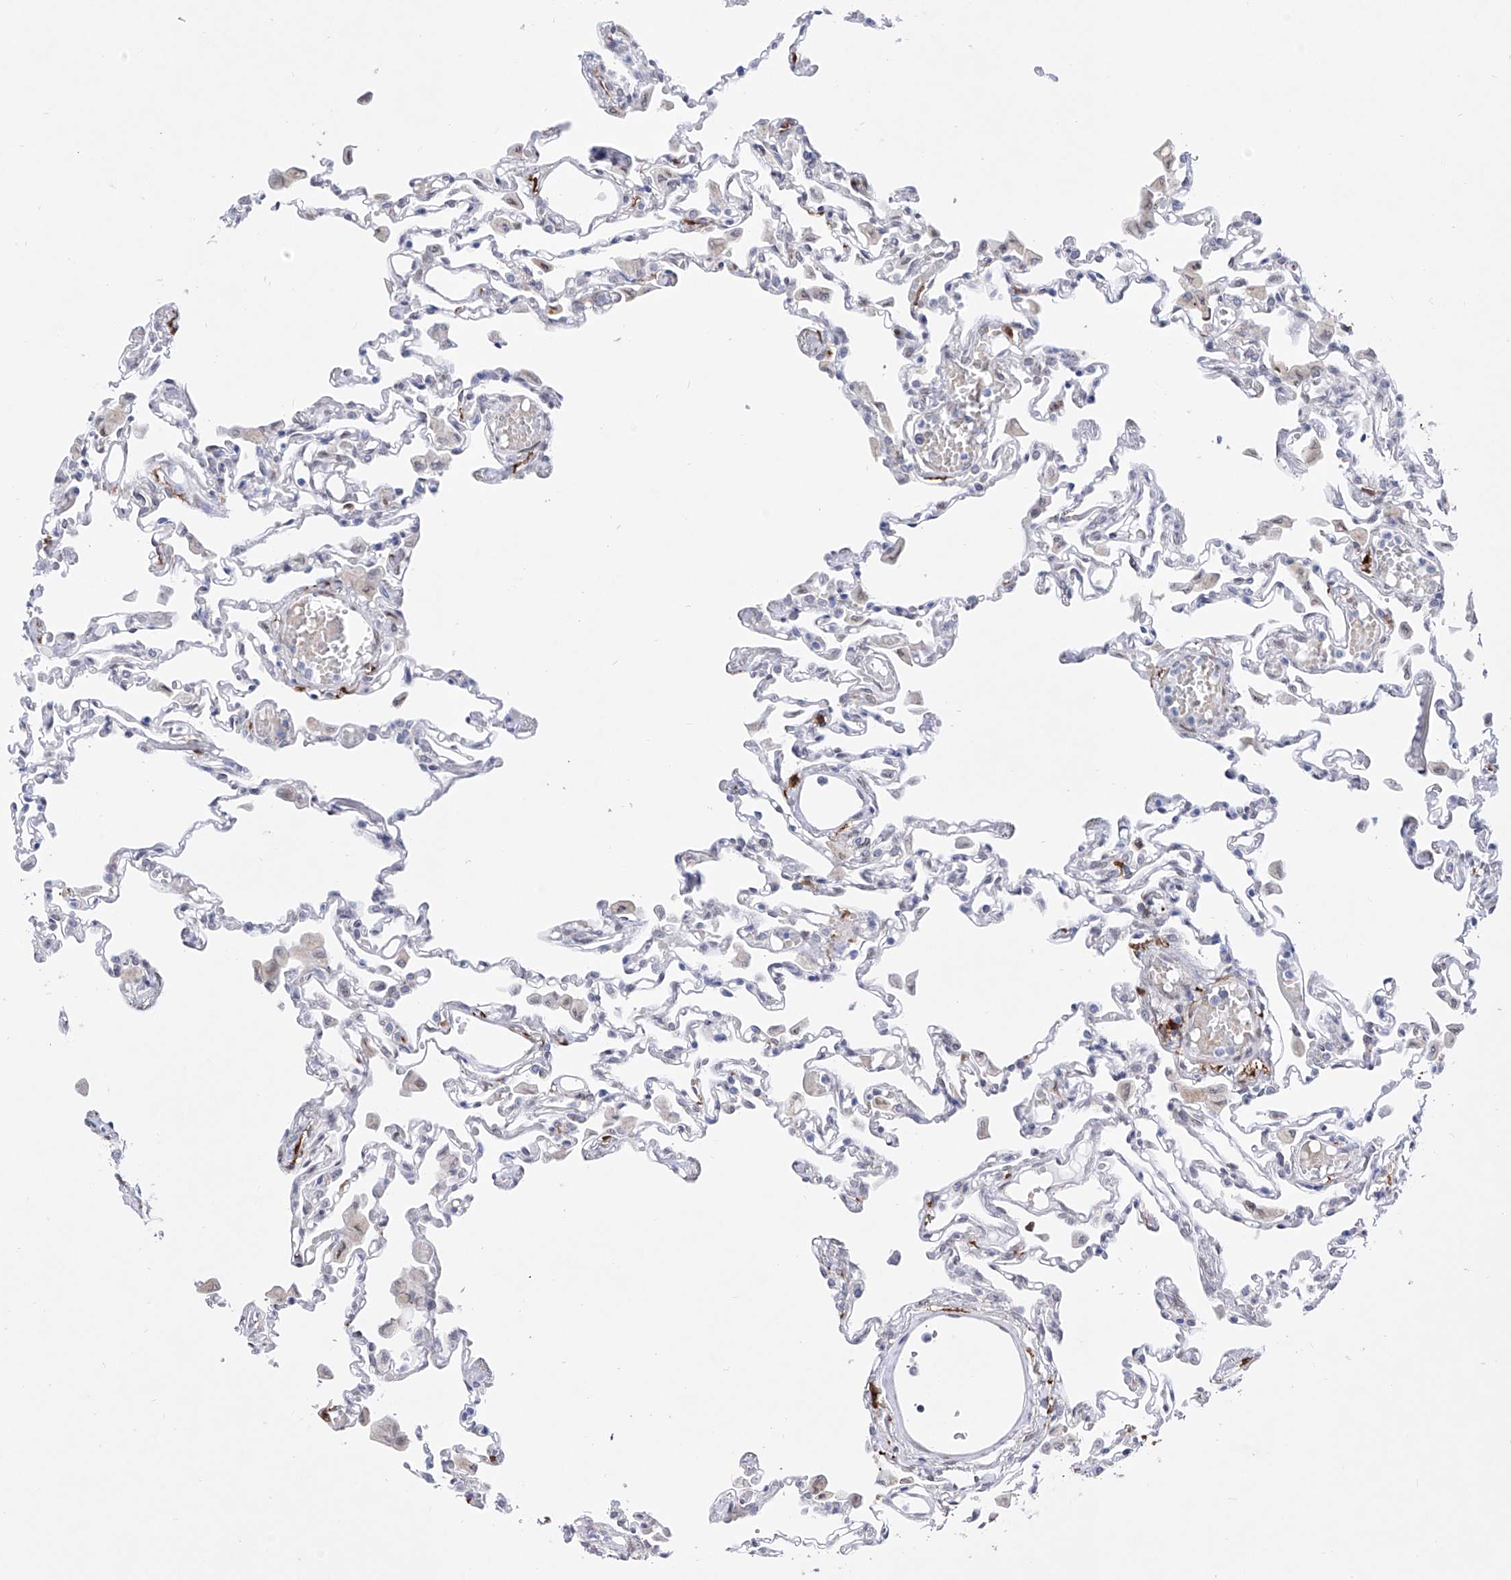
{"staining": {"intensity": "negative", "quantity": "none", "location": "none"}, "tissue": "lung", "cell_type": "Alveolar cells", "image_type": "normal", "snomed": [{"axis": "morphology", "description": "Normal tissue, NOS"}, {"axis": "topography", "description": "Bronchus"}, {"axis": "topography", "description": "Lung"}], "caption": "Micrograph shows no significant protein expression in alveolar cells of benign lung.", "gene": "LCLAT1", "patient": {"sex": "female", "age": 49}}